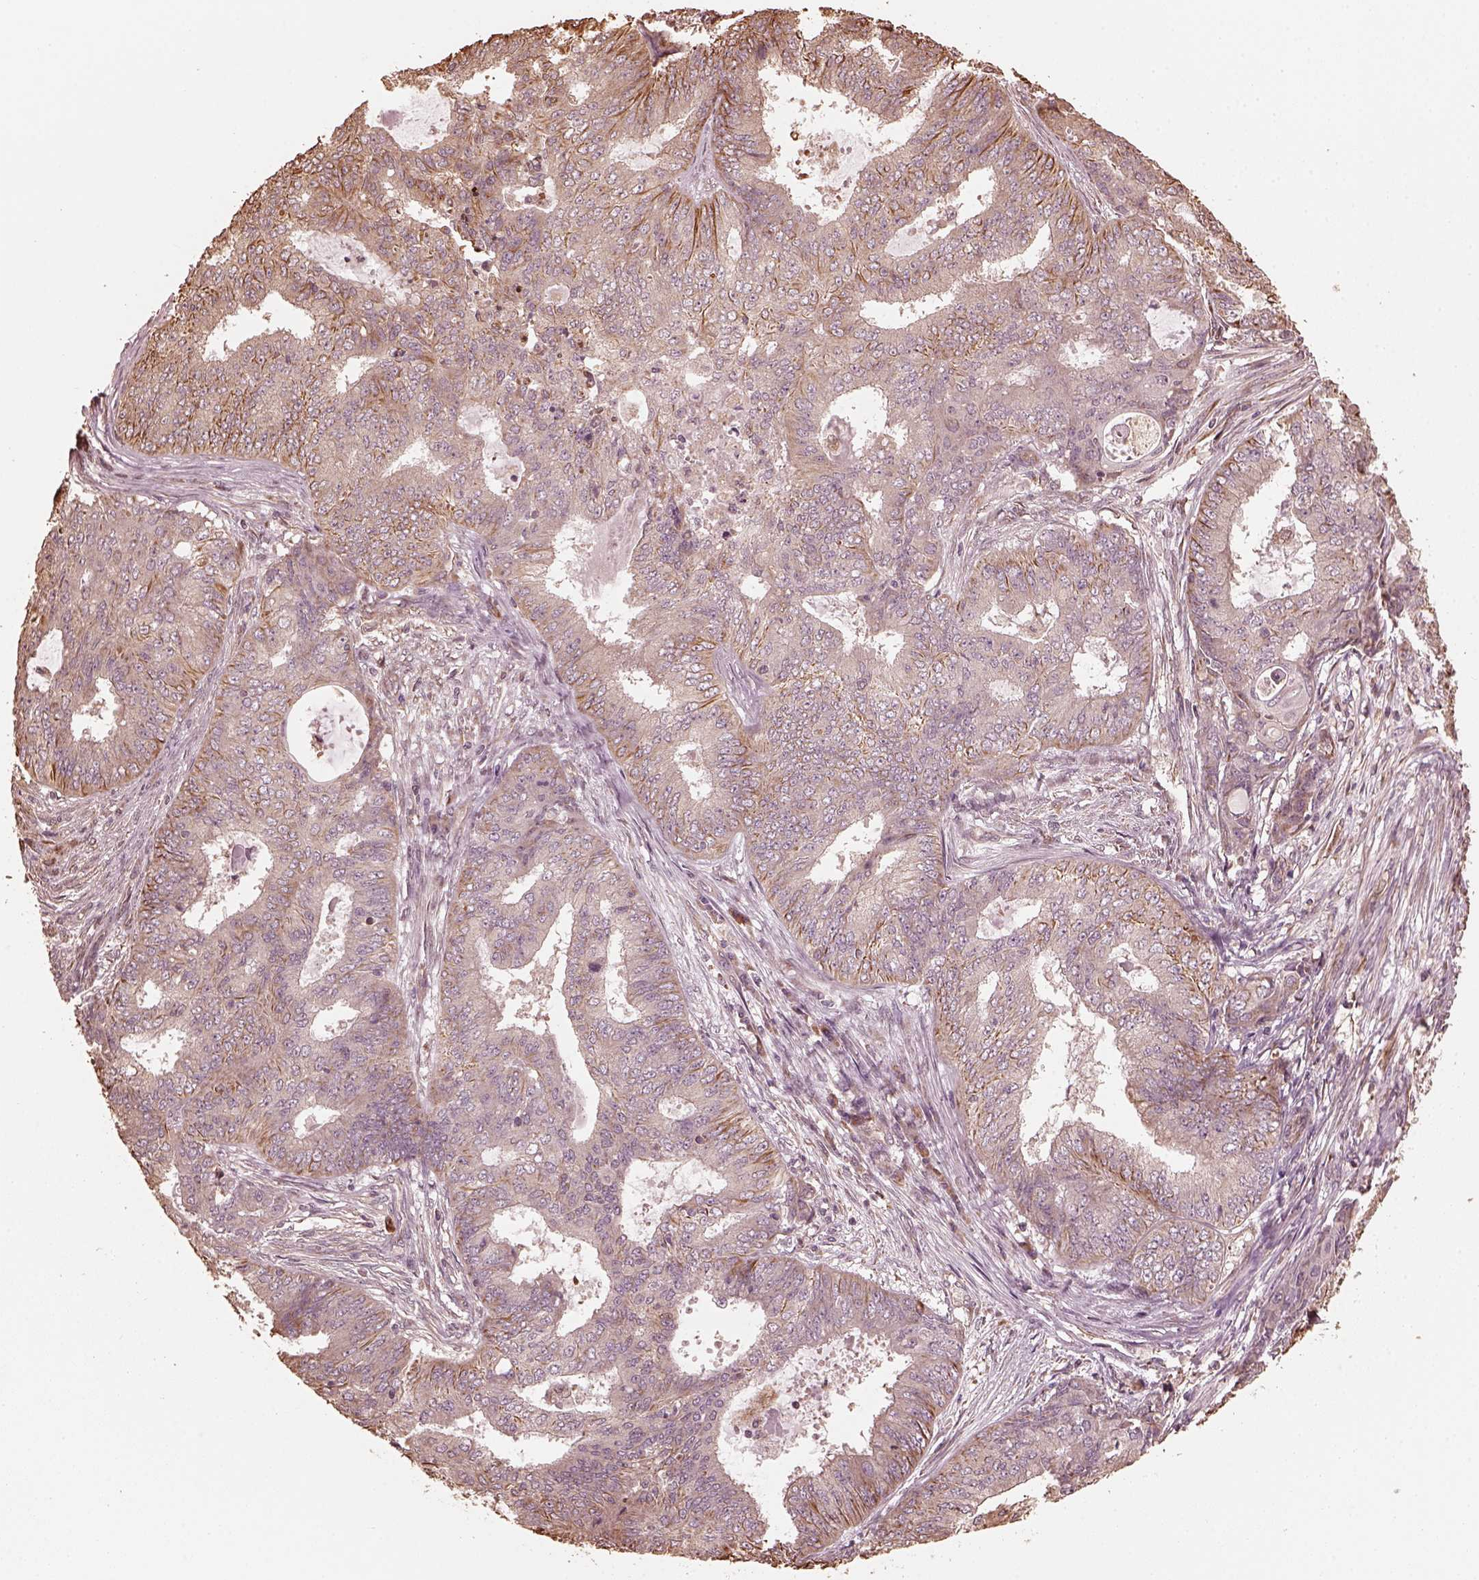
{"staining": {"intensity": "moderate", "quantity": "<25%", "location": "cytoplasmic/membranous"}, "tissue": "endometrial cancer", "cell_type": "Tumor cells", "image_type": "cancer", "snomed": [{"axis": "morphology", "description": "Adenocarcinoma, NOS"}, {"axis": "topography", "description": "Endometrium"}], "caption": "A histopathology image of endometrial cancer stained for a protein displays moderate cytoplasmic/membranous brown staining in tumor cells.", "gene": "GTPBP1", "patient": {"sex": "female", "age": 62}}